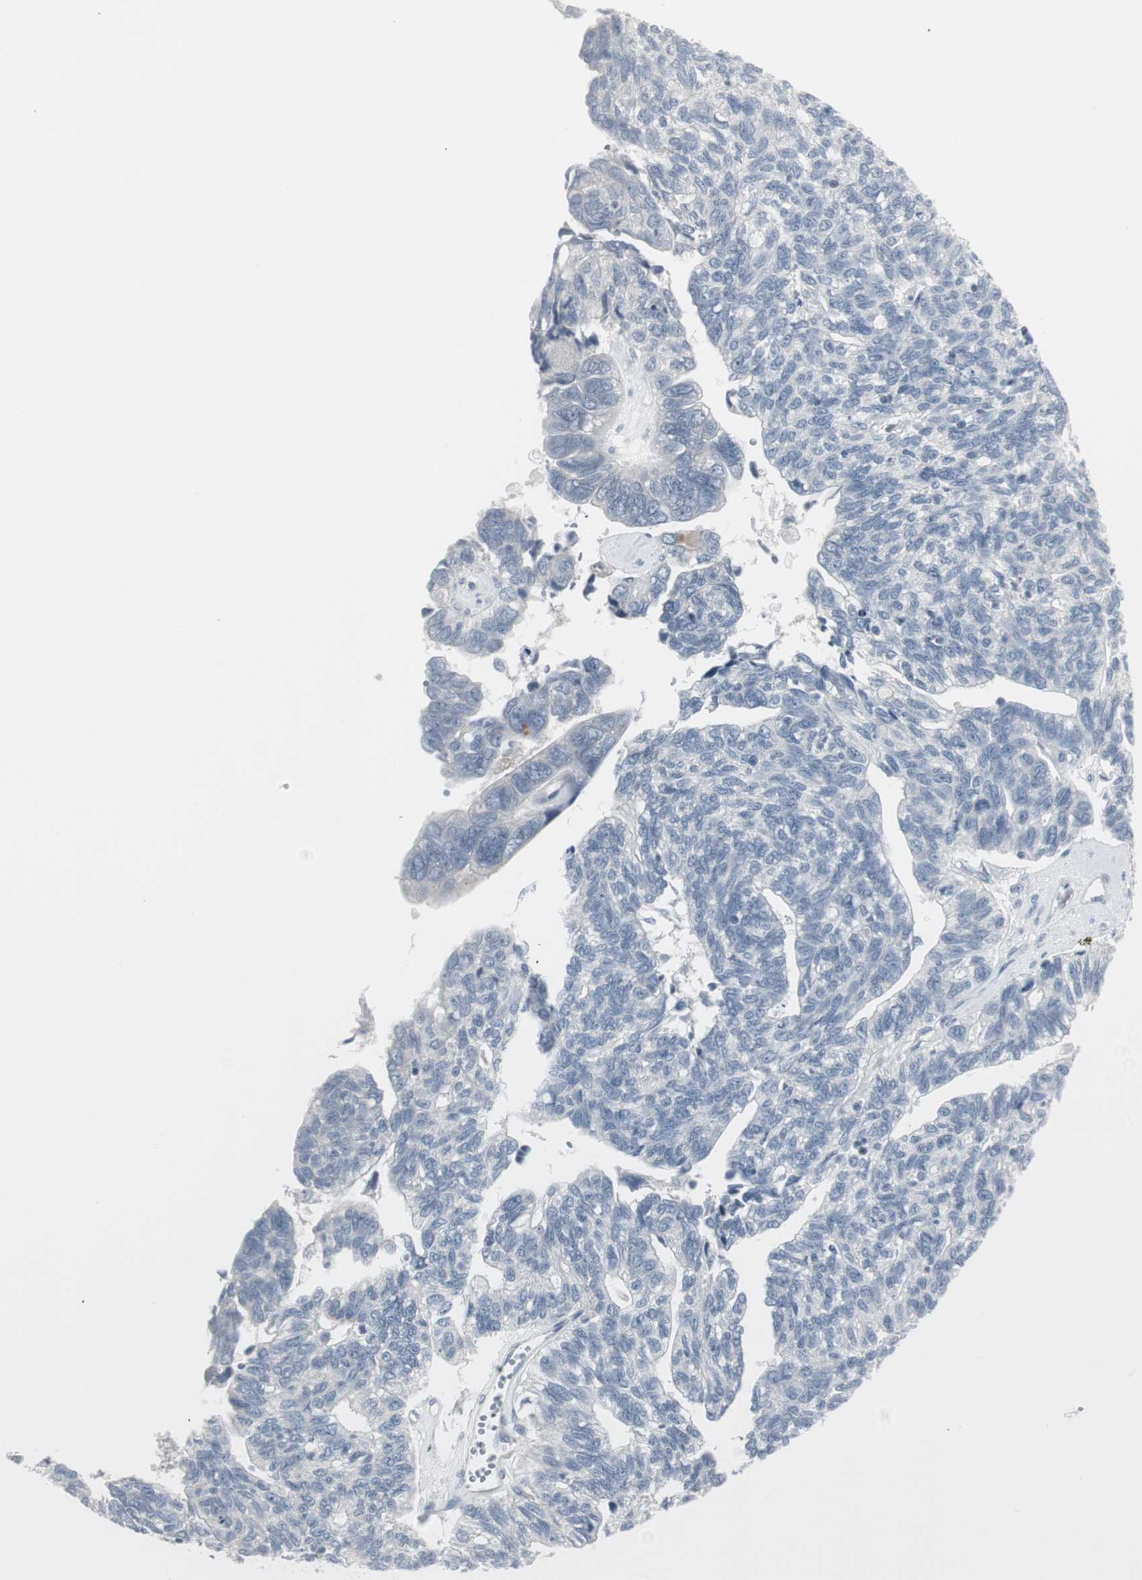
{"staining": {"intensity": "negative", "quantity": "none", "location": "none"}, "tissue": "ovarian cancer", "cell_type": "Tumor cells", "image_type": "cancer", "snomed": [{"axis": "morphology", "description": "Cystadenocarcinoma, serous, NOS"}, {"axis": "topography", "description": "Ovary"}], "caption": "This is an IHC image of human ovarian cancer (serous cystadenocarcinoma). There is no positivity in tumor cells.", "gene": "DMPK", "patient": {"sex": "female", "age": 79}}